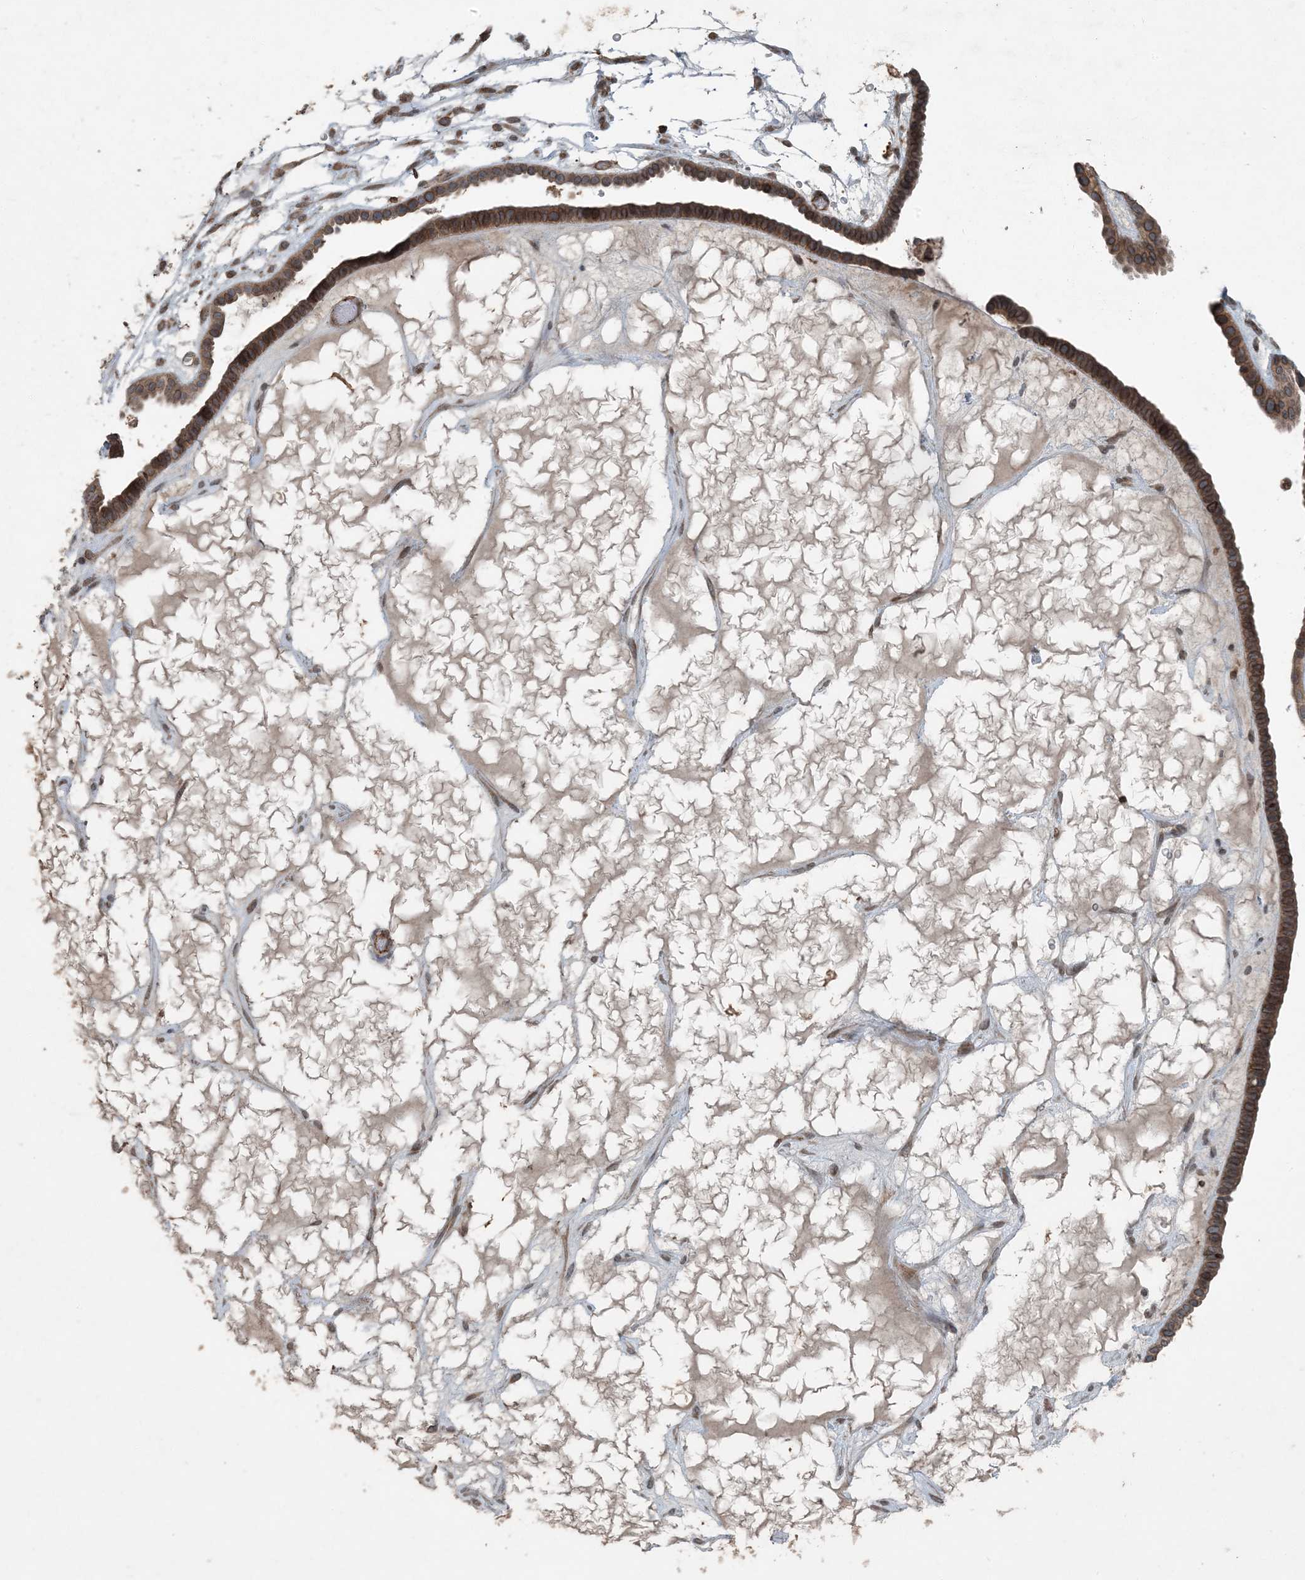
{"staining": {"intensity": "strong", "quantity": ">75%", "location": "cytoplasmic/membranous,nuclear"}, "tissue": "ovarian cancer", "cell_type": "Tumor cells", "image_type": "cancer", "snomed": [{"axis": "morphology", "description": "Cystadenocarcinoma, serous, NOS"}, {"axis": "topography", "description": "Ovary"}], "caption": "Protein analysis of ovarian serous cystadenocarcinoma tissue demonstrates strong cytoplasmic/membranous and nuclear expression in approximately >75% of tumor cells. (DAB = brown stain, brightfield microscopy at high magnification).", "gene": "ZFAND2B", "patient": {"sex": "female", "age": 56}}